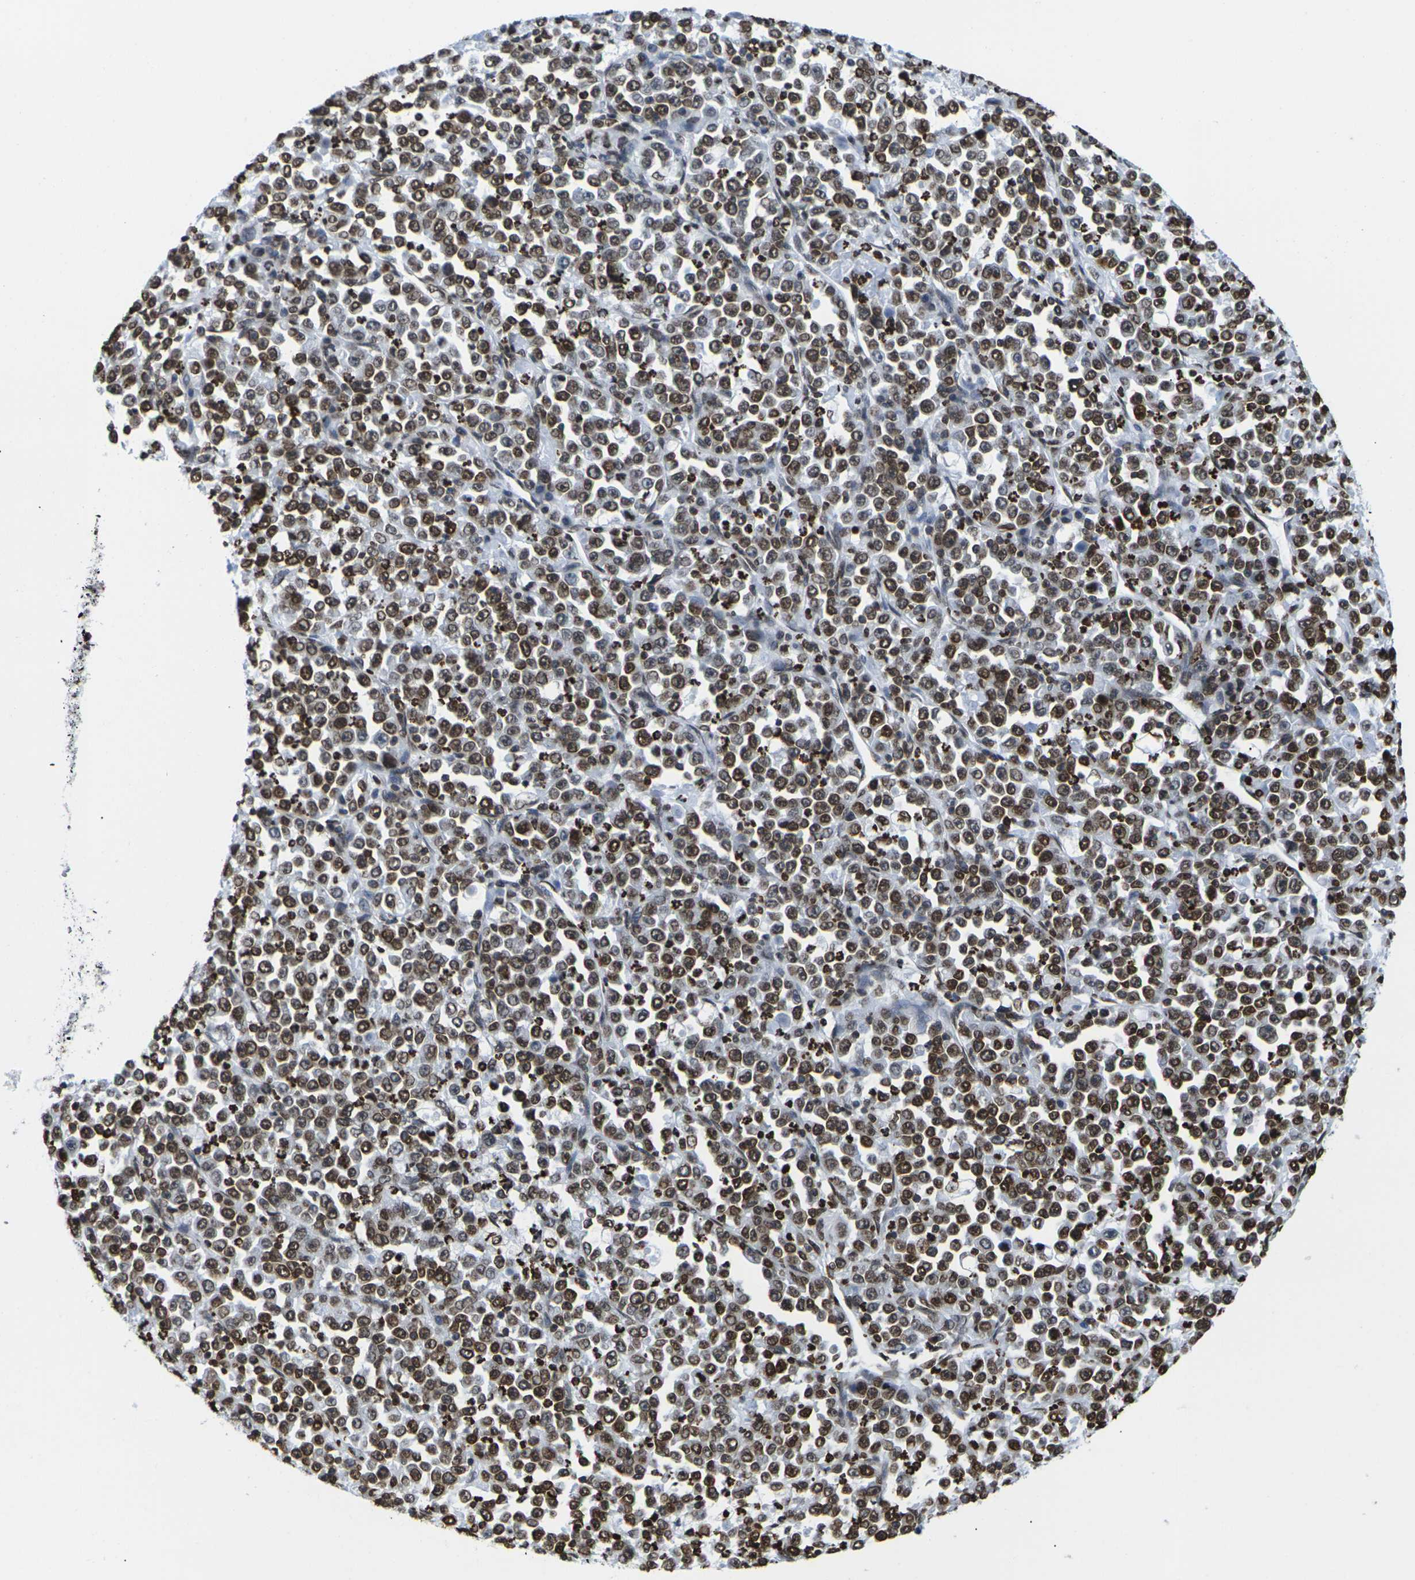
{"staining": {"intensity": "moderate", "quantity": ">75%", "location": "cytoplasmic/membranous,nuclear"}, "tissue": "stomach cancer", "cell_type": "Tumor cells", "image_type": "cancer", "snomed": [{"axis": "morphology", "description": "Normal tissue, NOS"}, {"axis": "morphology", "description": "Adenocarcinoma, NOS"}, {"axis": "topography", "description": "Stomach, upper"}, {"axis": "topography", "description": "Stomach"}], "caption": "Human stomach adenocarcinoma stained for a protein (brown) reveals moderate cytoplasmic/membranous and nuclear positive positivity in about >75% of tumor cells.", "gene": "H2AC21", "patient": {"sex": "male", "age": 59}}